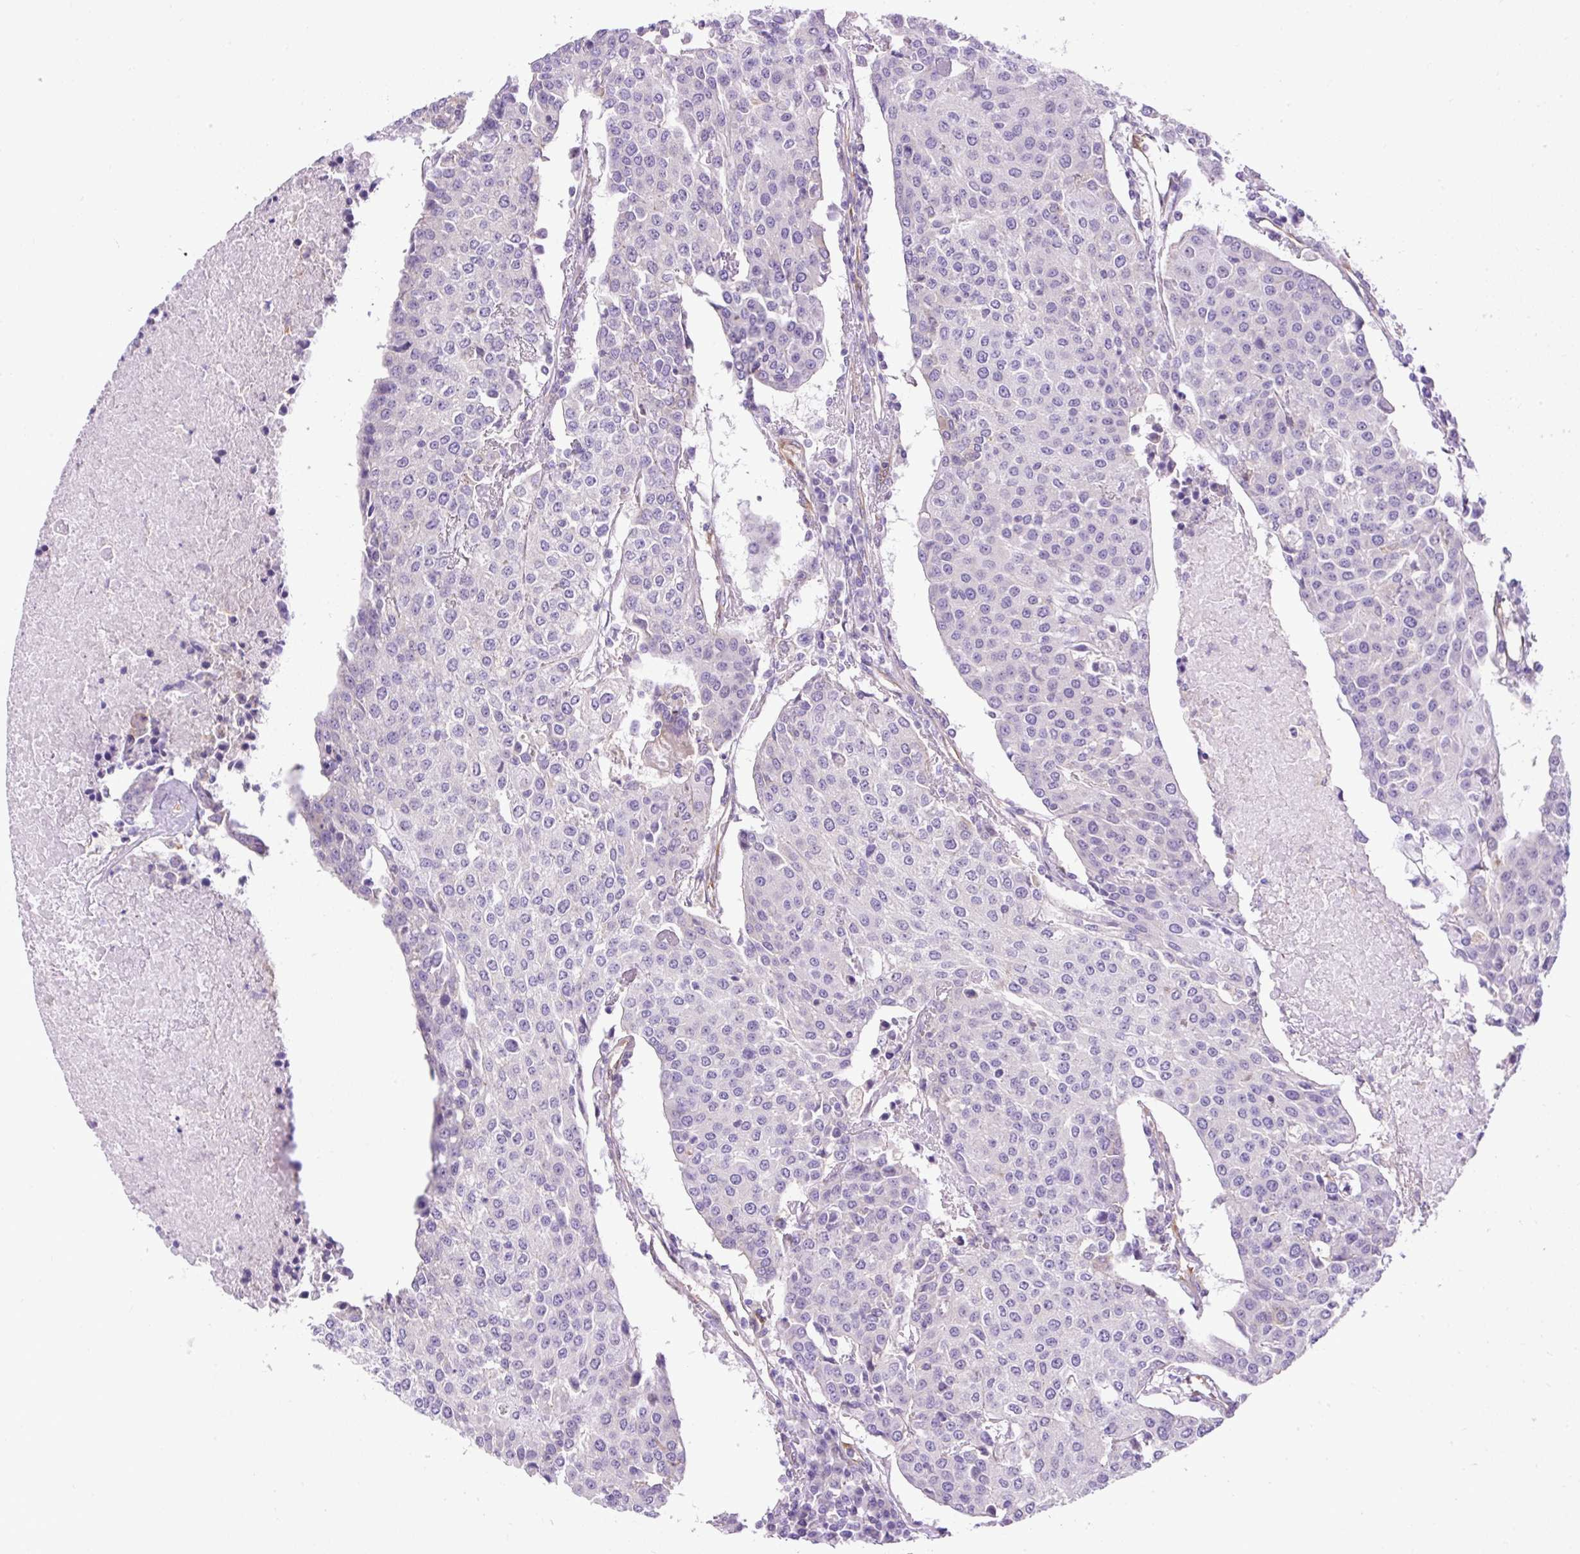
{"staining": {"intensity": "negative", "quantity": "none", "location": "none"}, "tissue": "urothelial cancer", "cell_type": "Tumor cells", "image_type": "cancer", "snomed": [{"axis": "morphology", "description": "Urothelial carcinoma, High grade"}, {"axis": "topography", "description": "Urinary bladder"}], "caption": "Urothelial cancer was stained to show a protein in brown. There is no significant staining in tumor cells. Nuclei are stained in blue.", "gene": "MAP1S", "patient": {"sex": "female", "age": 85}}